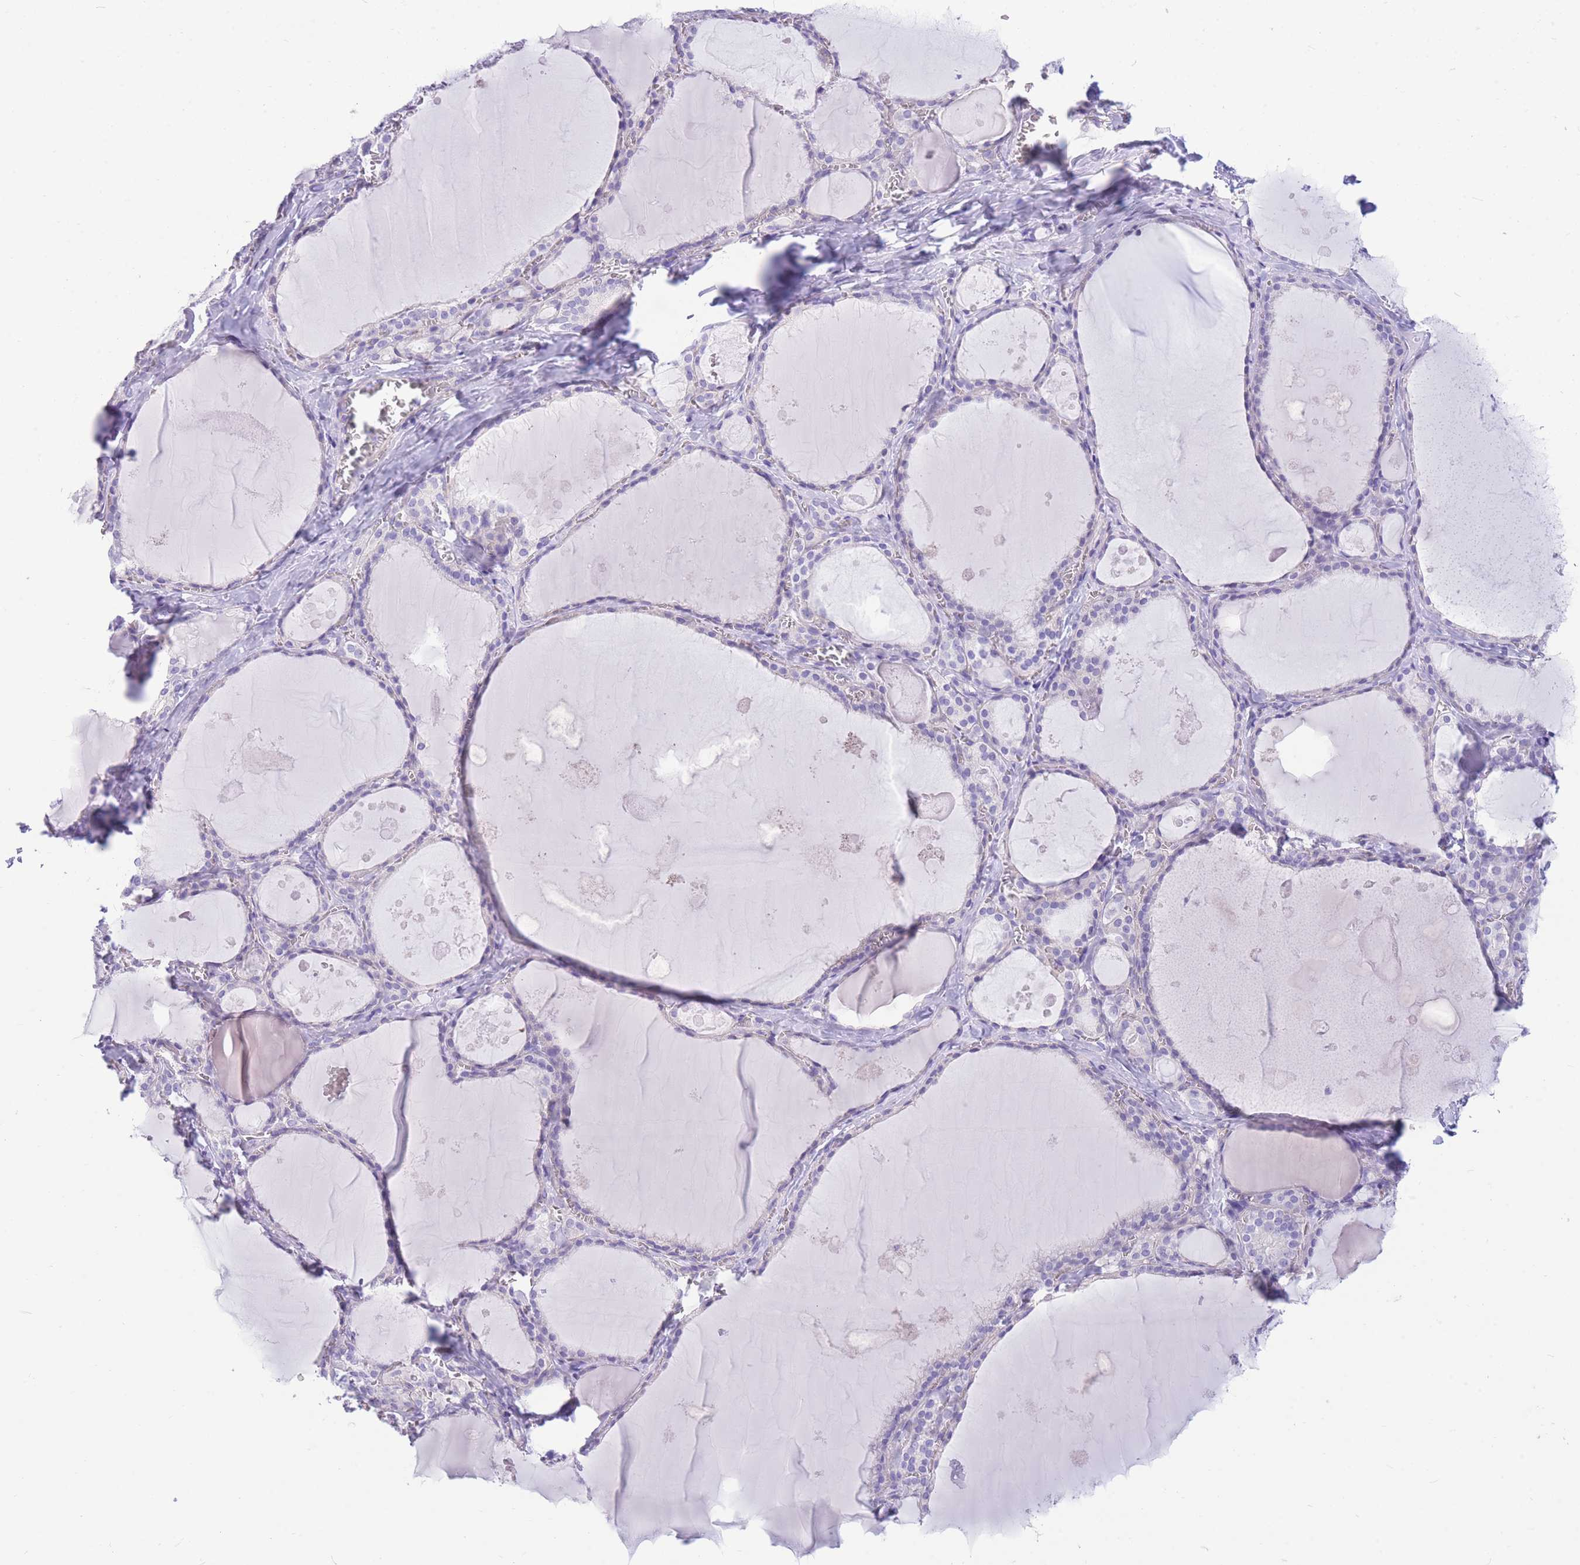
{"staining": {"intensity": "negative", "quantity": "none", "location": "none"}, "tissue": "thyroid gland", "cell_type": "Glandular cells", "image_type": "normal", "snomed": [{"axis": "morphology", "description": "Normal tissue, NOS"}, {"axis": "topography", "description": "Thyroid gland"}], "caption": "This is an IHC photomicrograph of normal thyroid gland. There is no staining in glandular cells.", "gene": "ZNF311", "patient": {"sex": "male", "age": 56}}